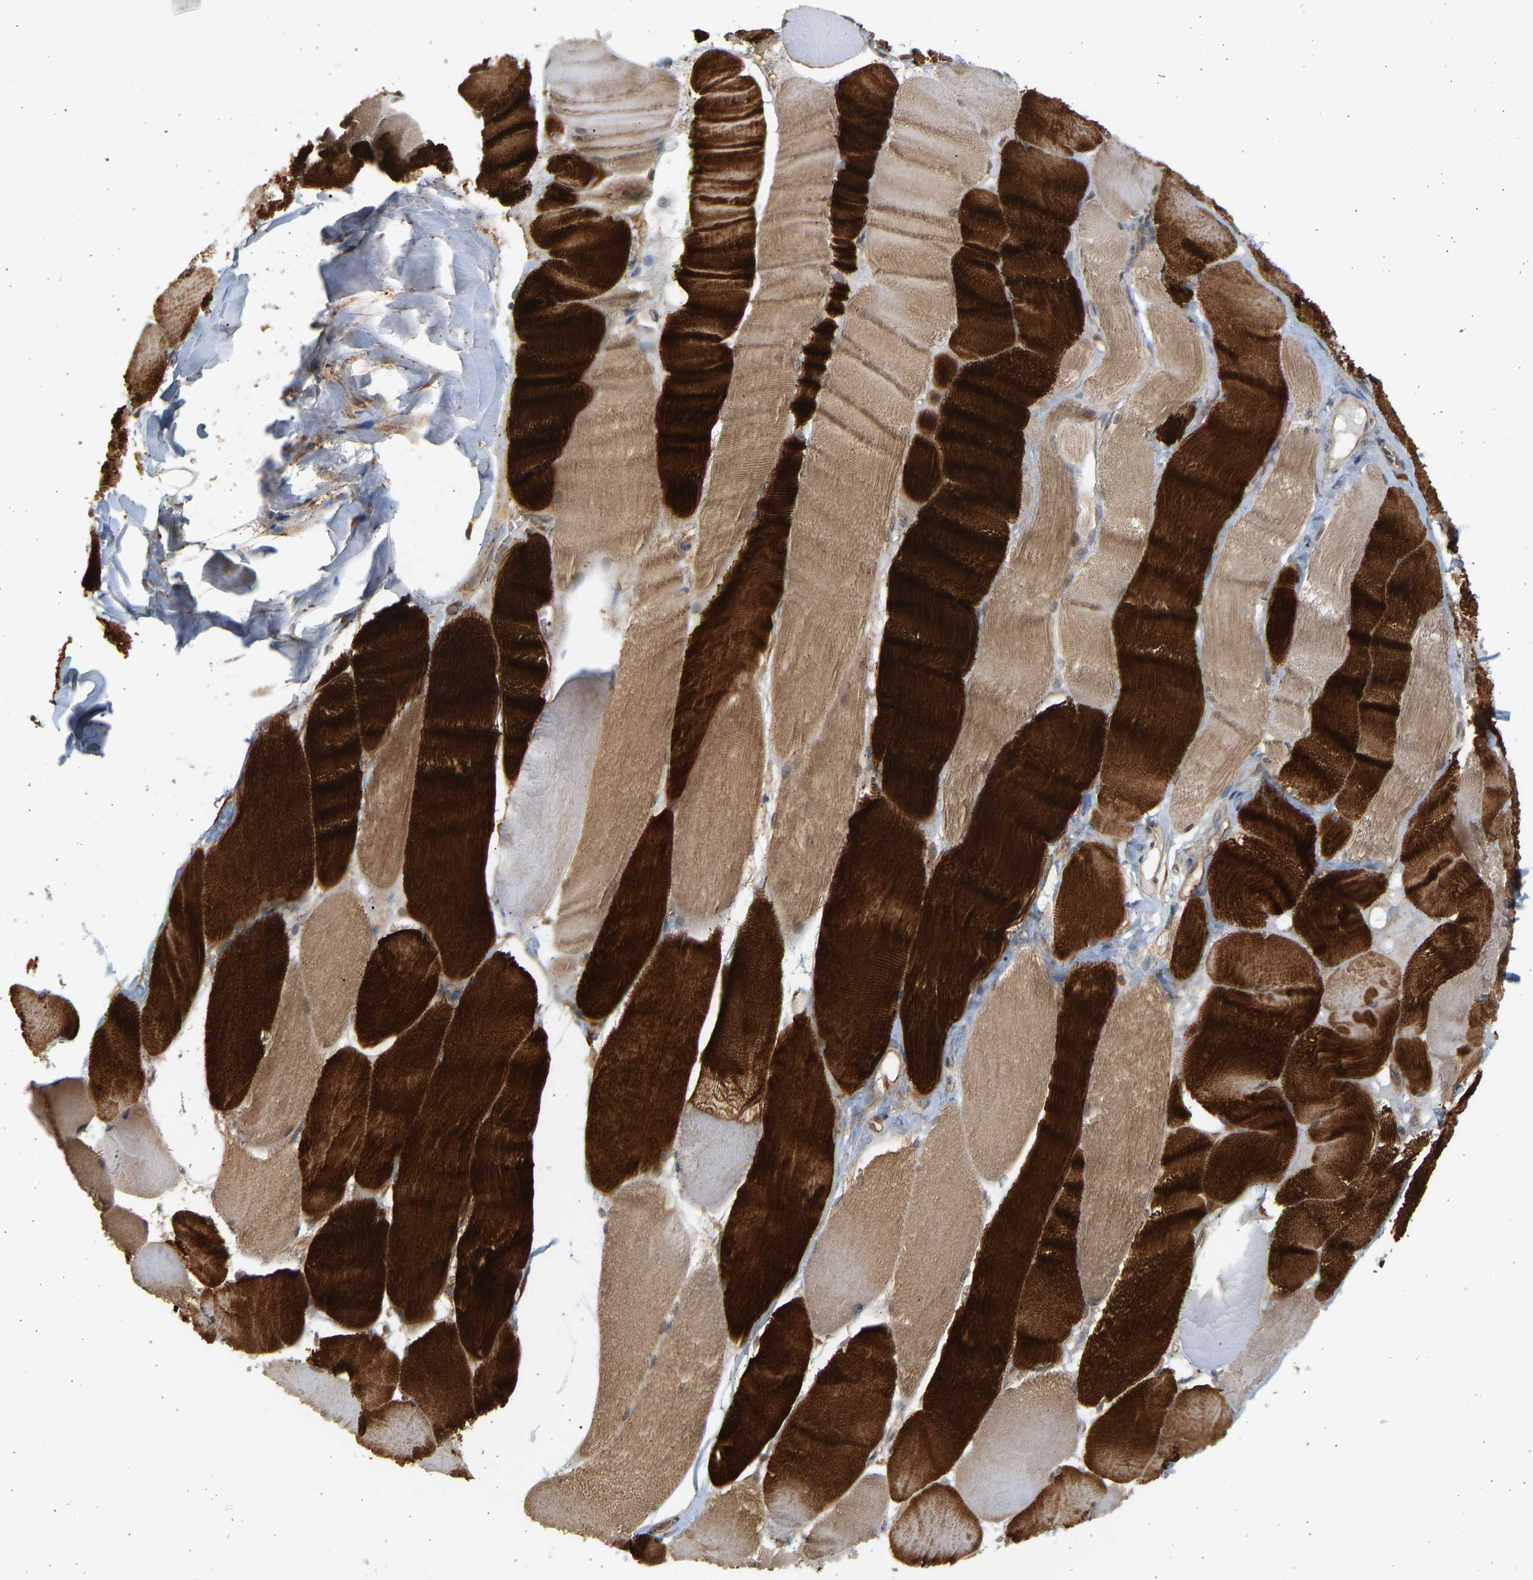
{"staining": {"intensity": "strong", "quantity": ">75%", "location": "cytoplasmic/membranous"}, "tissue": "skeletal muscle", "cell_type": "Myocytes", "image_type": "normal", "snomed": [{"axis": "morphology", "description": "Normal tissue, NOS"}, {"axis": "morphology", "description": "Squamous cell carcinoma, NOS"}, {"axis": "topography", "description": "Skeletal muscle"}], "caption": "A high-resolution histopathology image shows immunohistochemistry staining of unremarkable skeletal muscle, which displays strong cytoplasmic/membranous positivity in approximately >75% of myocytes. Nuclei are stained in blue.", "gene": "B4GALT6", "patient": {"sex": "male", "age": 51}}